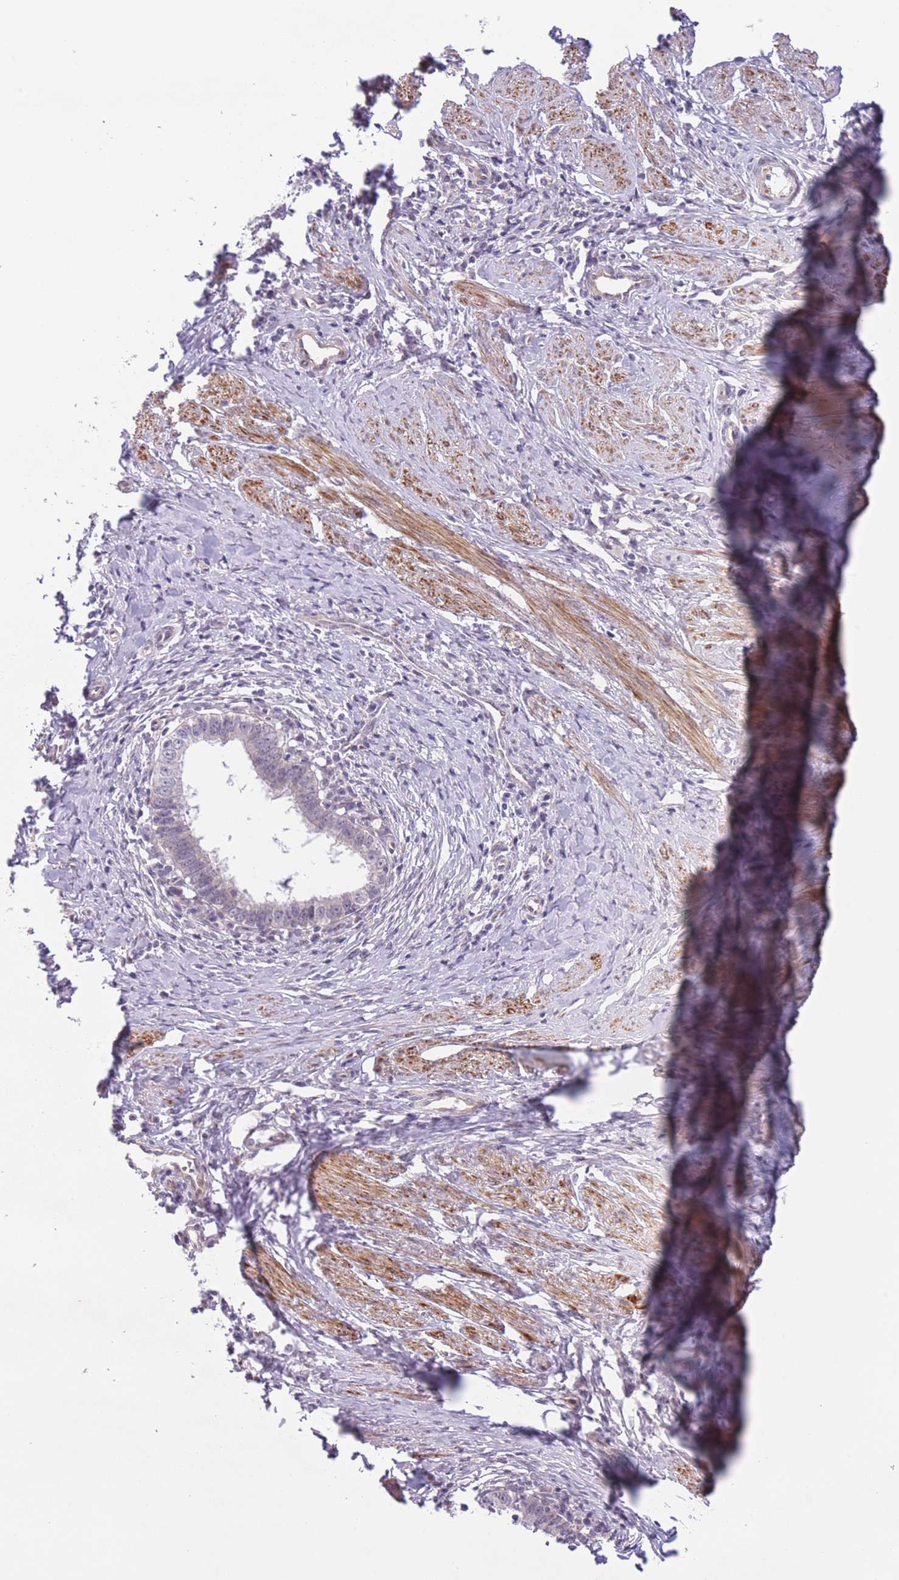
{"staining": {"intensity": "negative", "quantity": "none", "location": "none"}, "tissue": "cervical cancer", "cell_type": "Tumor cells", "image_type": "cancer", "snomed": [{"axis": "morphology", "description": "Adenocarcinoma, NOS"}, {"axis": "topography", "description": "Cervix"}], "caption": "High magnification brightfield microscopy of cervical cancer stained with DAB (brown) and counterstained with hematoxylin (blue): tumor cells show no significant positivity.", "gene": "C9orf152", "patient": {"sex": "female", "age": 36}}